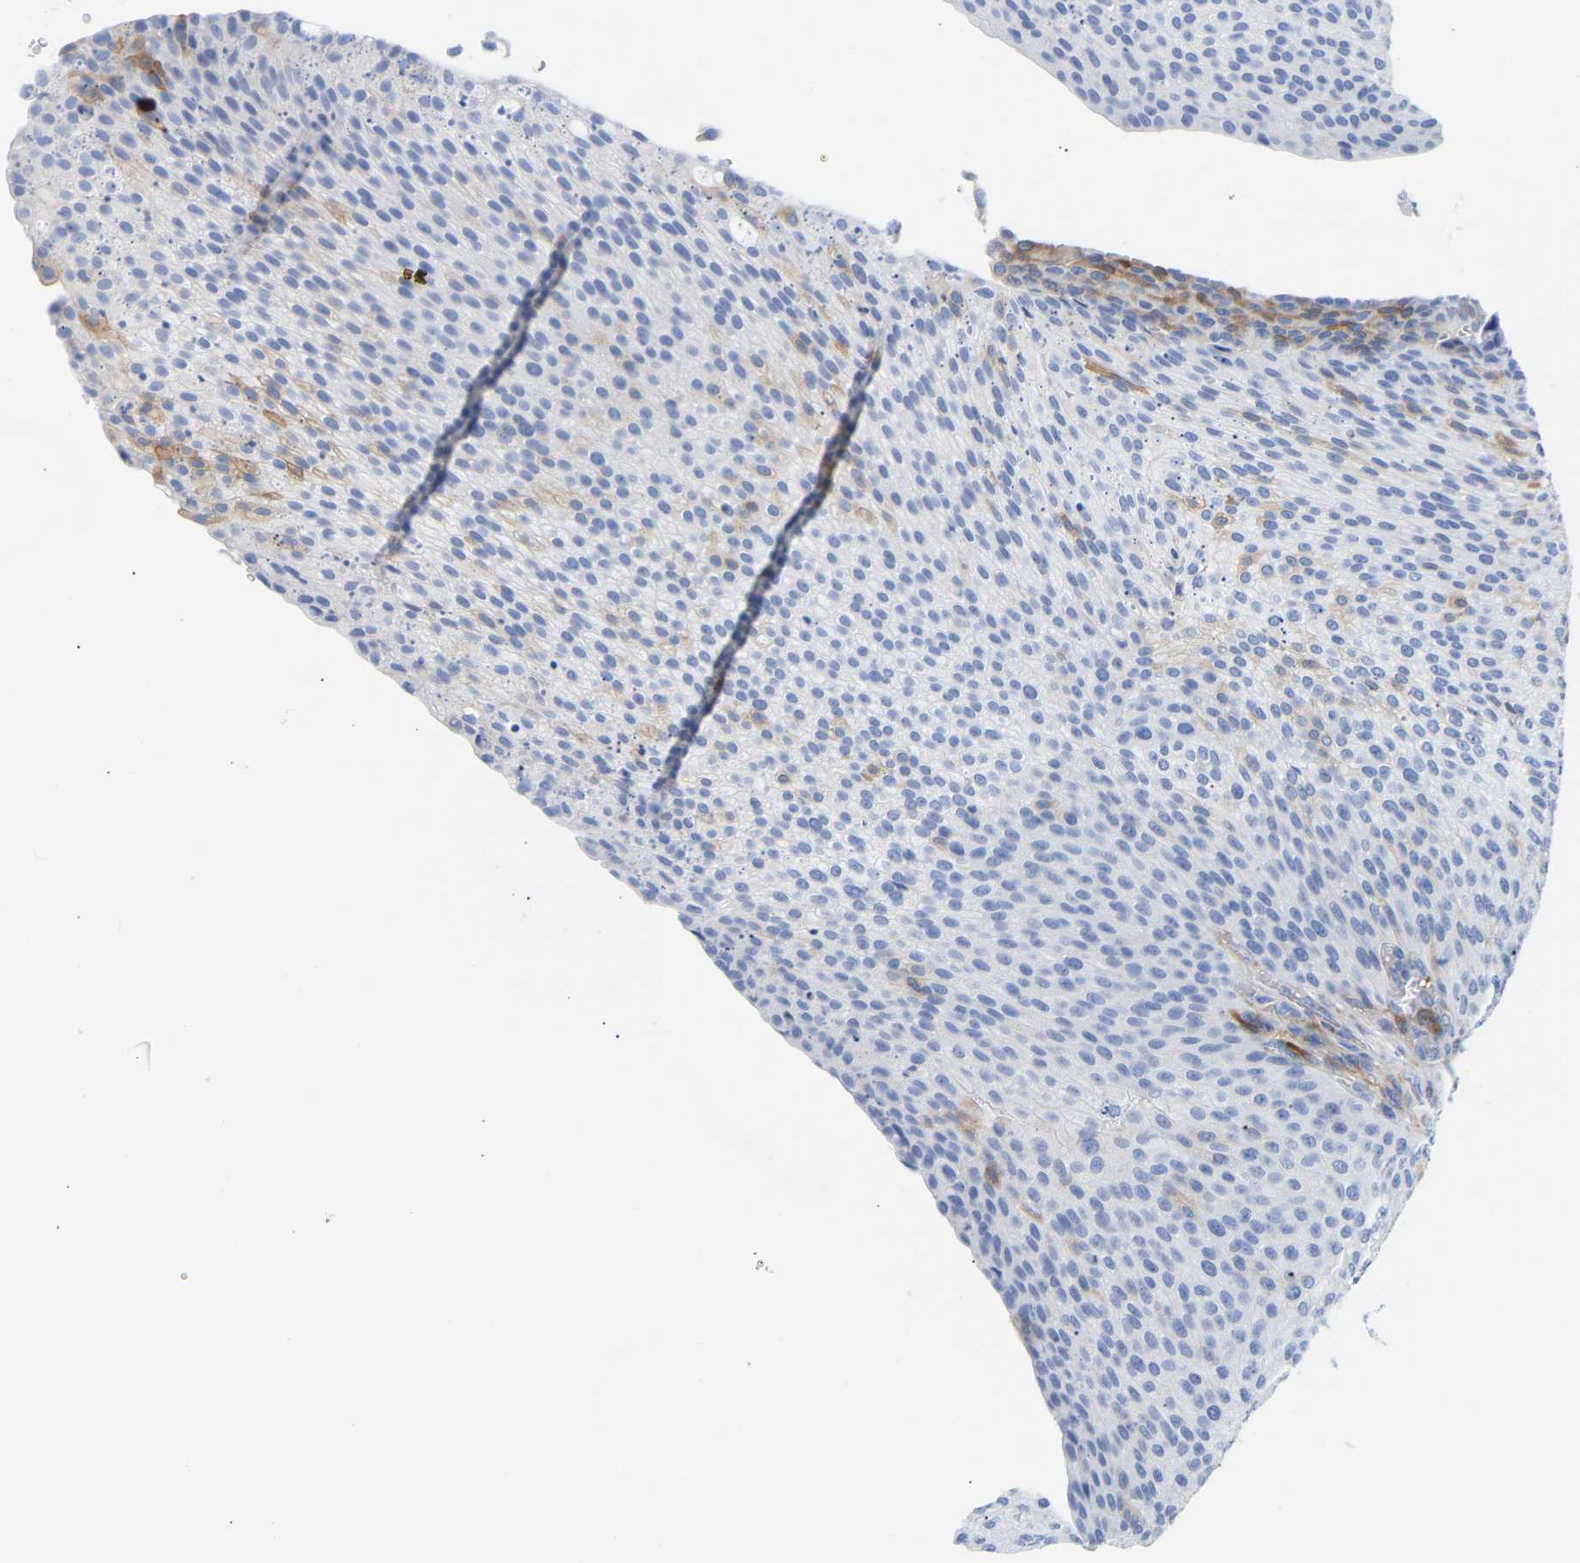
{"staining": {"intensity": "moderate", "quantity": "<25%", "location": "cytoplasmic/membranous"}, "tissue": "urothelial cancer", "cell_type": "Tumor cells", "image_type": "cancer", "snomed": [{"axis": "morphology", "description": "Urothelial carcinoma, Low grade"}, {"axis": "topography", "description": "Smooth muscle"}, {"axis": "topography", "description": "Urinary bladder"}], "caption": "Brown immunohistochemical staining in urothelial carcinoma (low-grade) reveals moderate cytoplasmic/membranous expression in approximately <25% of tumor cells.", "gene": "AMPH", "patient": {"sex": "male", "age": 60}}